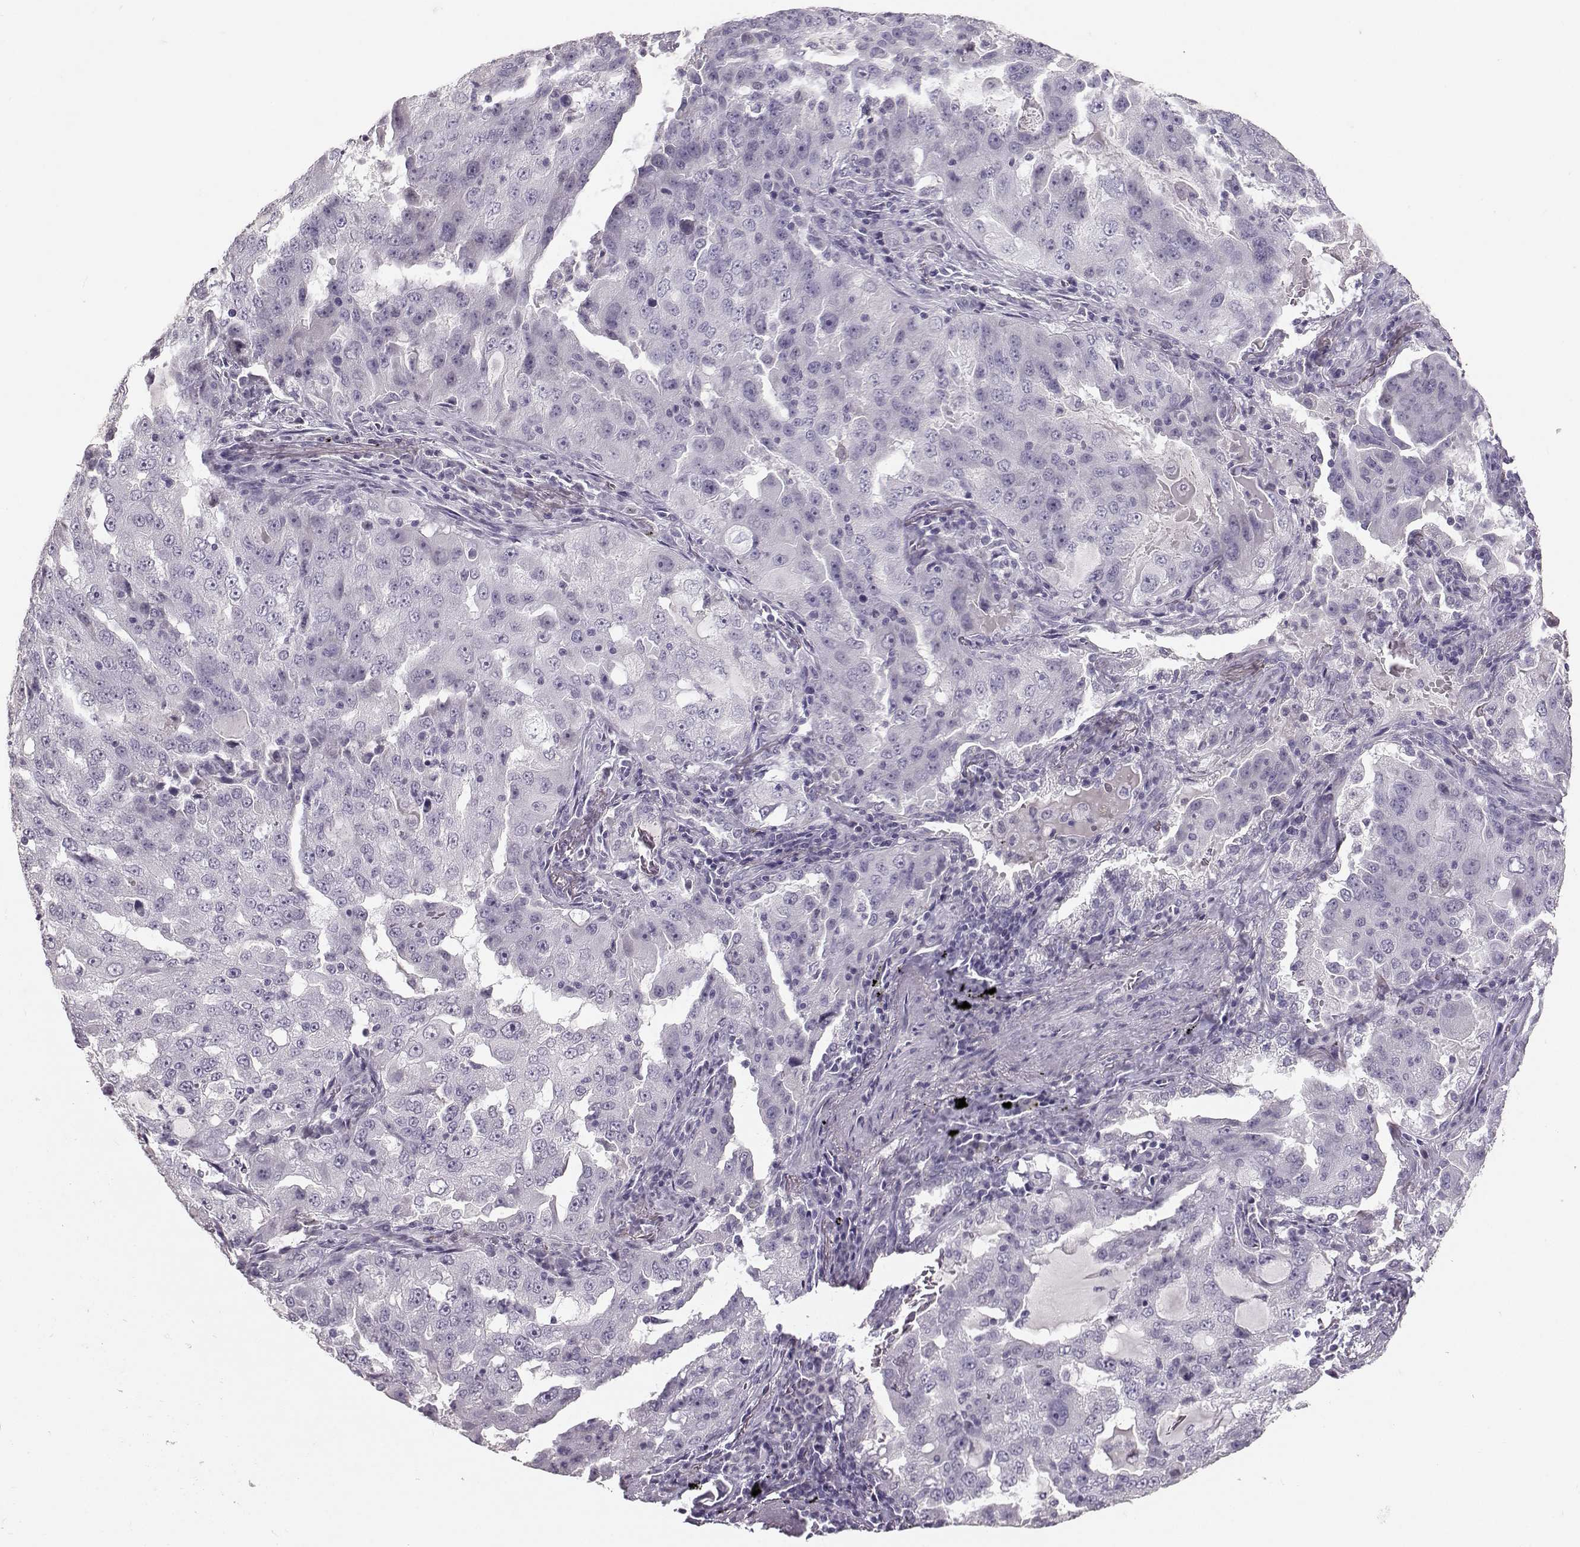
{"staining": {"intensity": "negative", "quantity": "none", "location": "none"}, "tissue": "lung cancer", "cell_type": "Tumor cells", "image_type": "cancer", "snomed": [{"axis": "morphology", "description": "Adenocarcinoma, NOS"}, {"axis": "topography", "description": "Lung"}], "caption": "Lung adenocarcinoma was stained to show a protein in brown. There is no significant positivity in tumor cells.", "gene": "PKP2", "patient": {"sex": "female", "age": 61}}